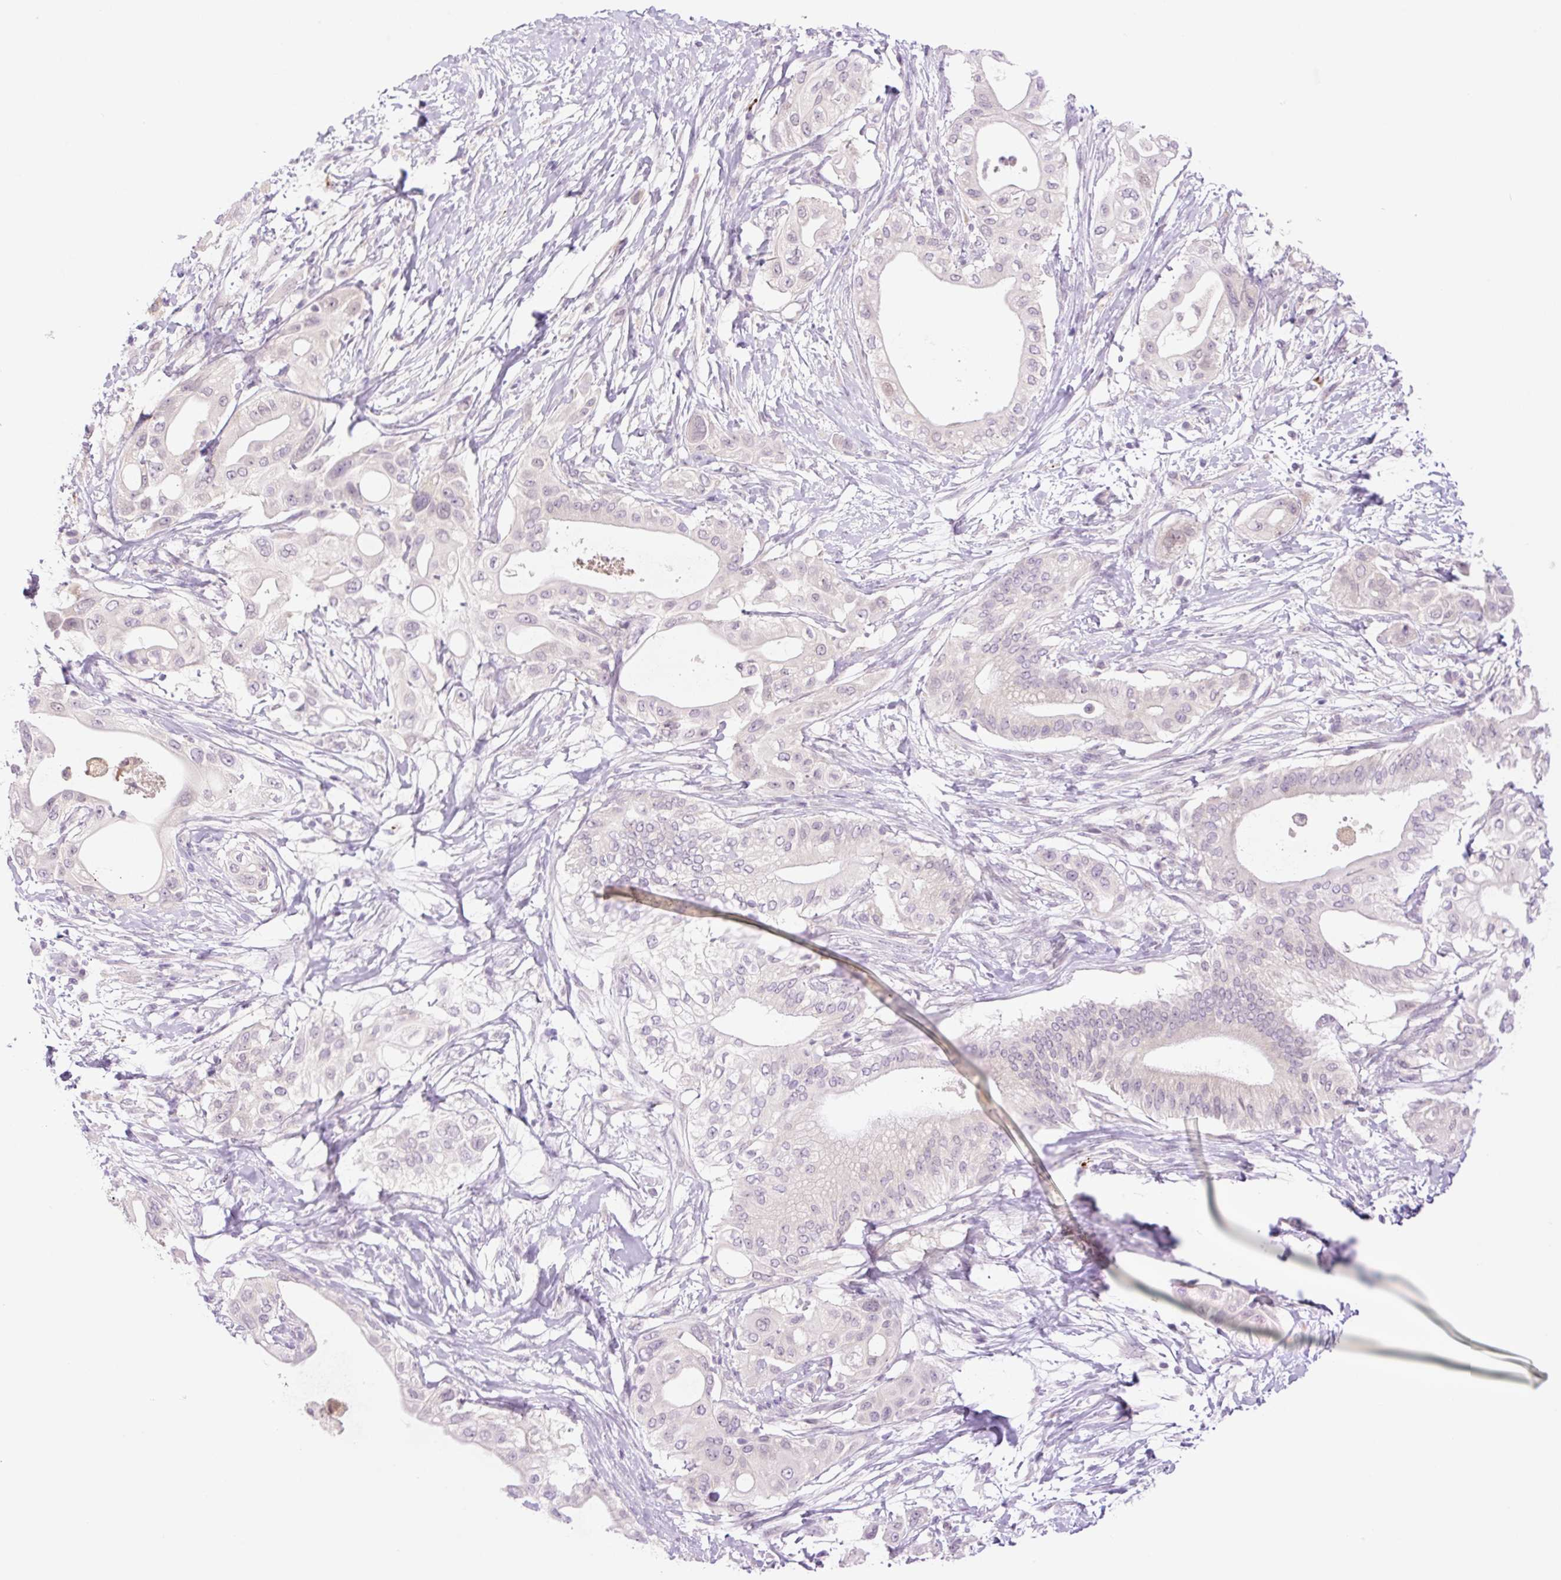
{"staining": {"intensity": "negative", "quantity": "none", "location": "none"}, "tissue": "pancreatic cancer", "cell_type": "Tumor cells", "image_type": "cancer", "snomed": [{"axis": "morphology", "description": "Adenocarcinoma, NOS"}, {"axis": "topography", "description": "Pancreas"}], "caption": "This image is of pancreatic adenocarcinoma stained with immunohistochemistry to label a protein in brown with the nuclei are counter-stained blue. There is no staining in tumor cells.", "gene": "SPRYD4", "patient": {"sex": "male", "age": 68}}